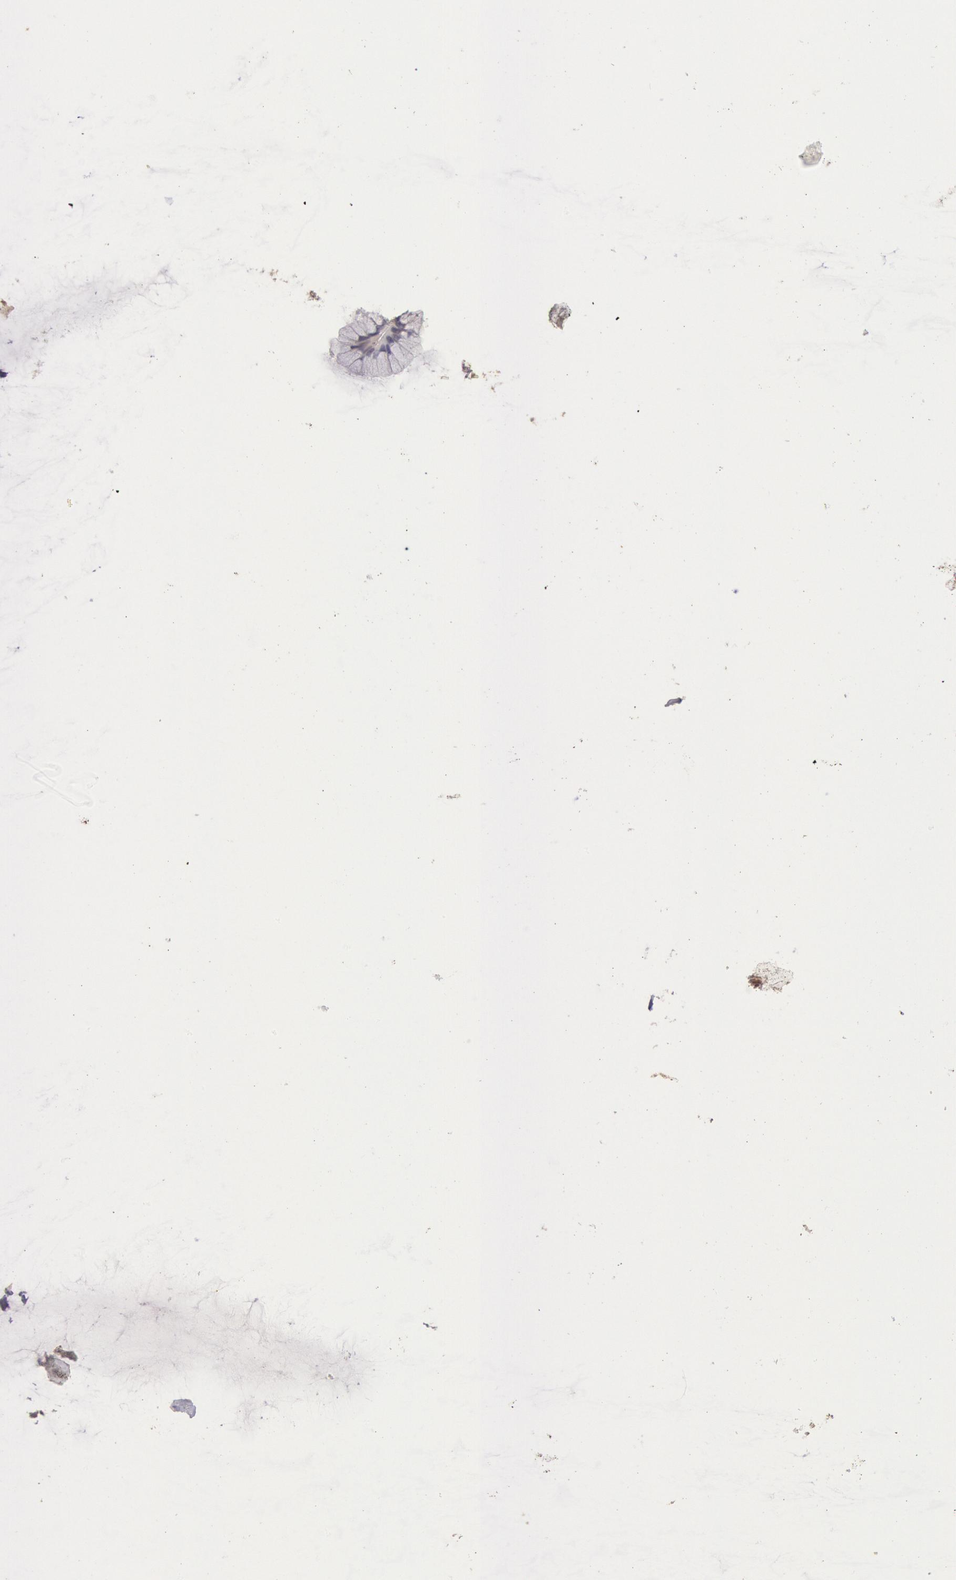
{"staining": {"intensity": "negative", "quantity": "none", "location": "none"}, "tissue": "ovarian cancer", "cell_type": "Tumor cells", "image_type": "cancer", "snomed": [{"axis": "morphology", "description": "Cystadenocarcinoma, mucinous, NOS"}, {"axis": "topography", "description": "Ovary"}], "caption": "This is an immunohistochemistry (IHC) micrograph of human ovarian cancer. There is no positivity in tumor cells.", "gene": "C1R", "patient": {"sex": "female", "age": 41}}